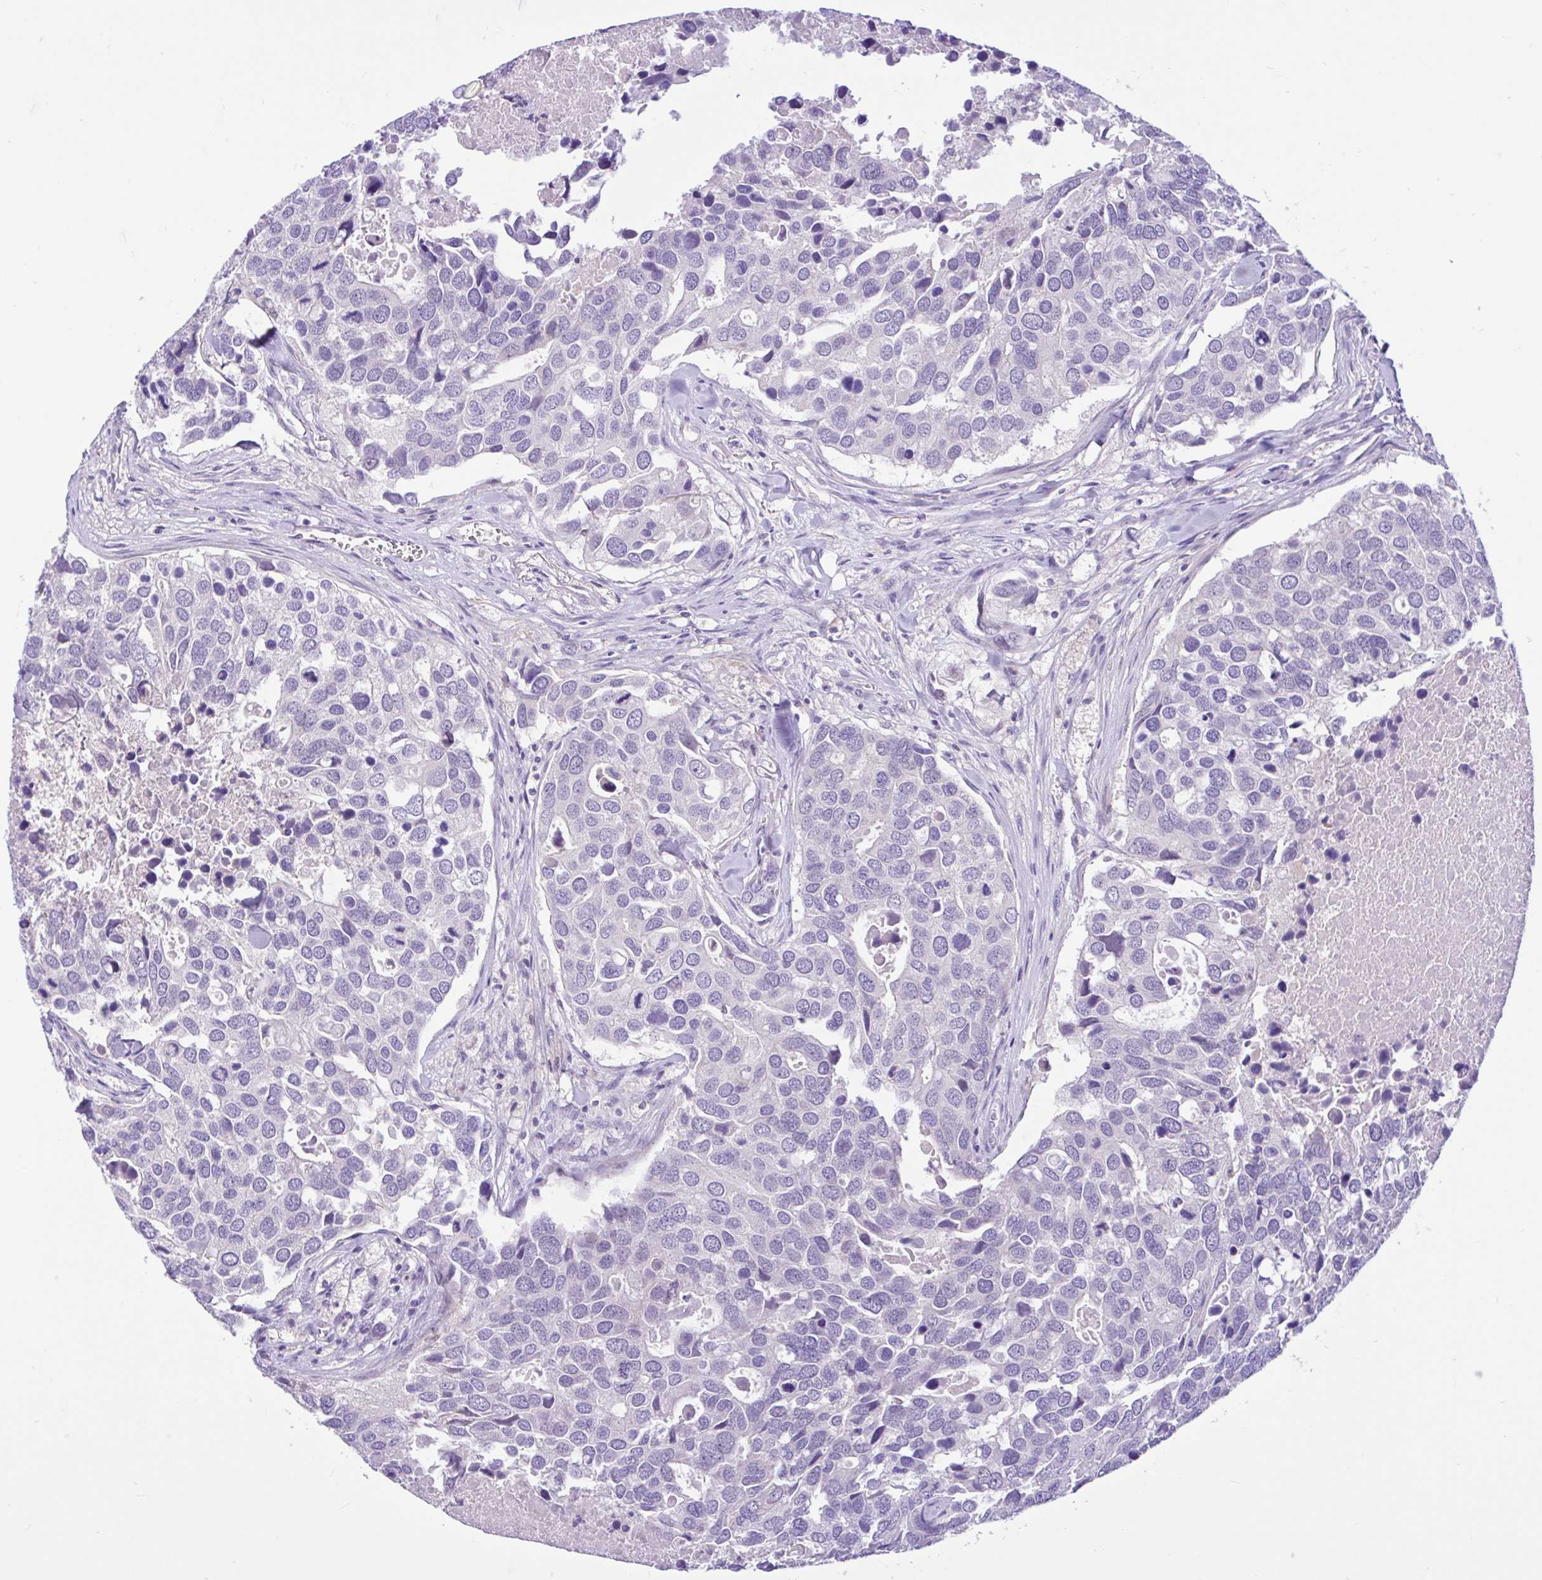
{"staining": {"intensity": "negative", "quantity": "none", "location": "none"}, "tissue": "breast cancer", "cell_type": "Tumor cells", "image_type": "cancer", "snomed": [{"axis": "morphology", "description": "Duct carcinoma"}, {"axis": "topography", "description": "Breast"}], "caption": "This is an IHC histopathology image of breast infiltrating ductal carcinoma. There is no staining in tumor cells.", "gene": "ANO4", "patient": {"sex": "female", "age": 83}}